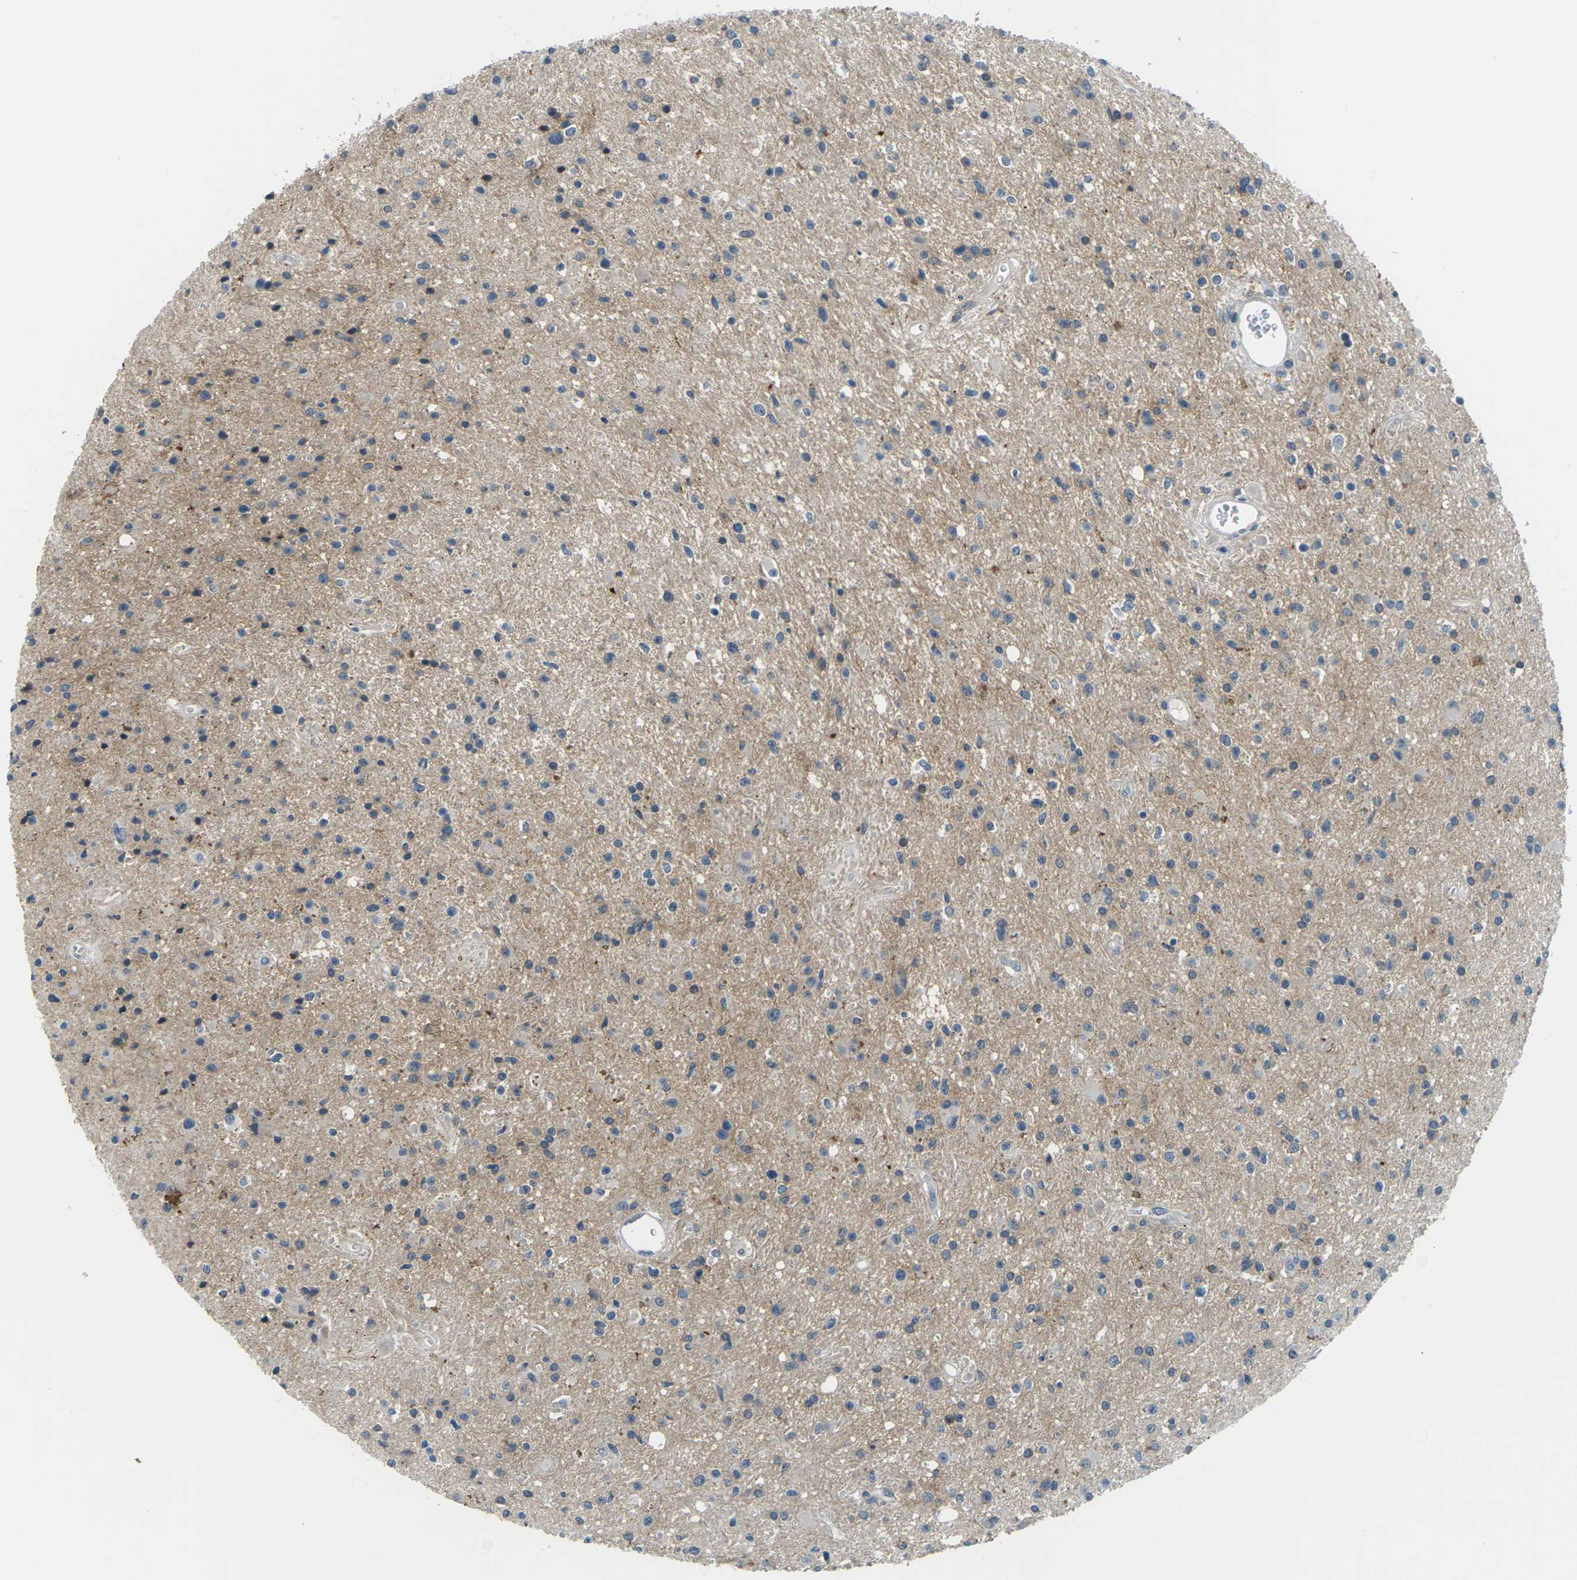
{"staining": {"intensity": "weak", "quantity": "<25%", "location": "cytoplasmic/membranous"}, "tissue": "glioma", "cell_type": "Tumor cells", "image_type": "cancer", "snomed": [{"axis": "morphology", "description": "Glioma, malignant, High grade"}, {"axis": "topography", "description": "Brain"}], "caption": "IHC photomicrograph of neoplastic tissue: human glioma stained with DAB (3,3'-diaminobenzidine) reveals no significant protein positivity in tumor cells.", "gene": "SLC13A3", "patient": {"sex": "male", "age": 33}}